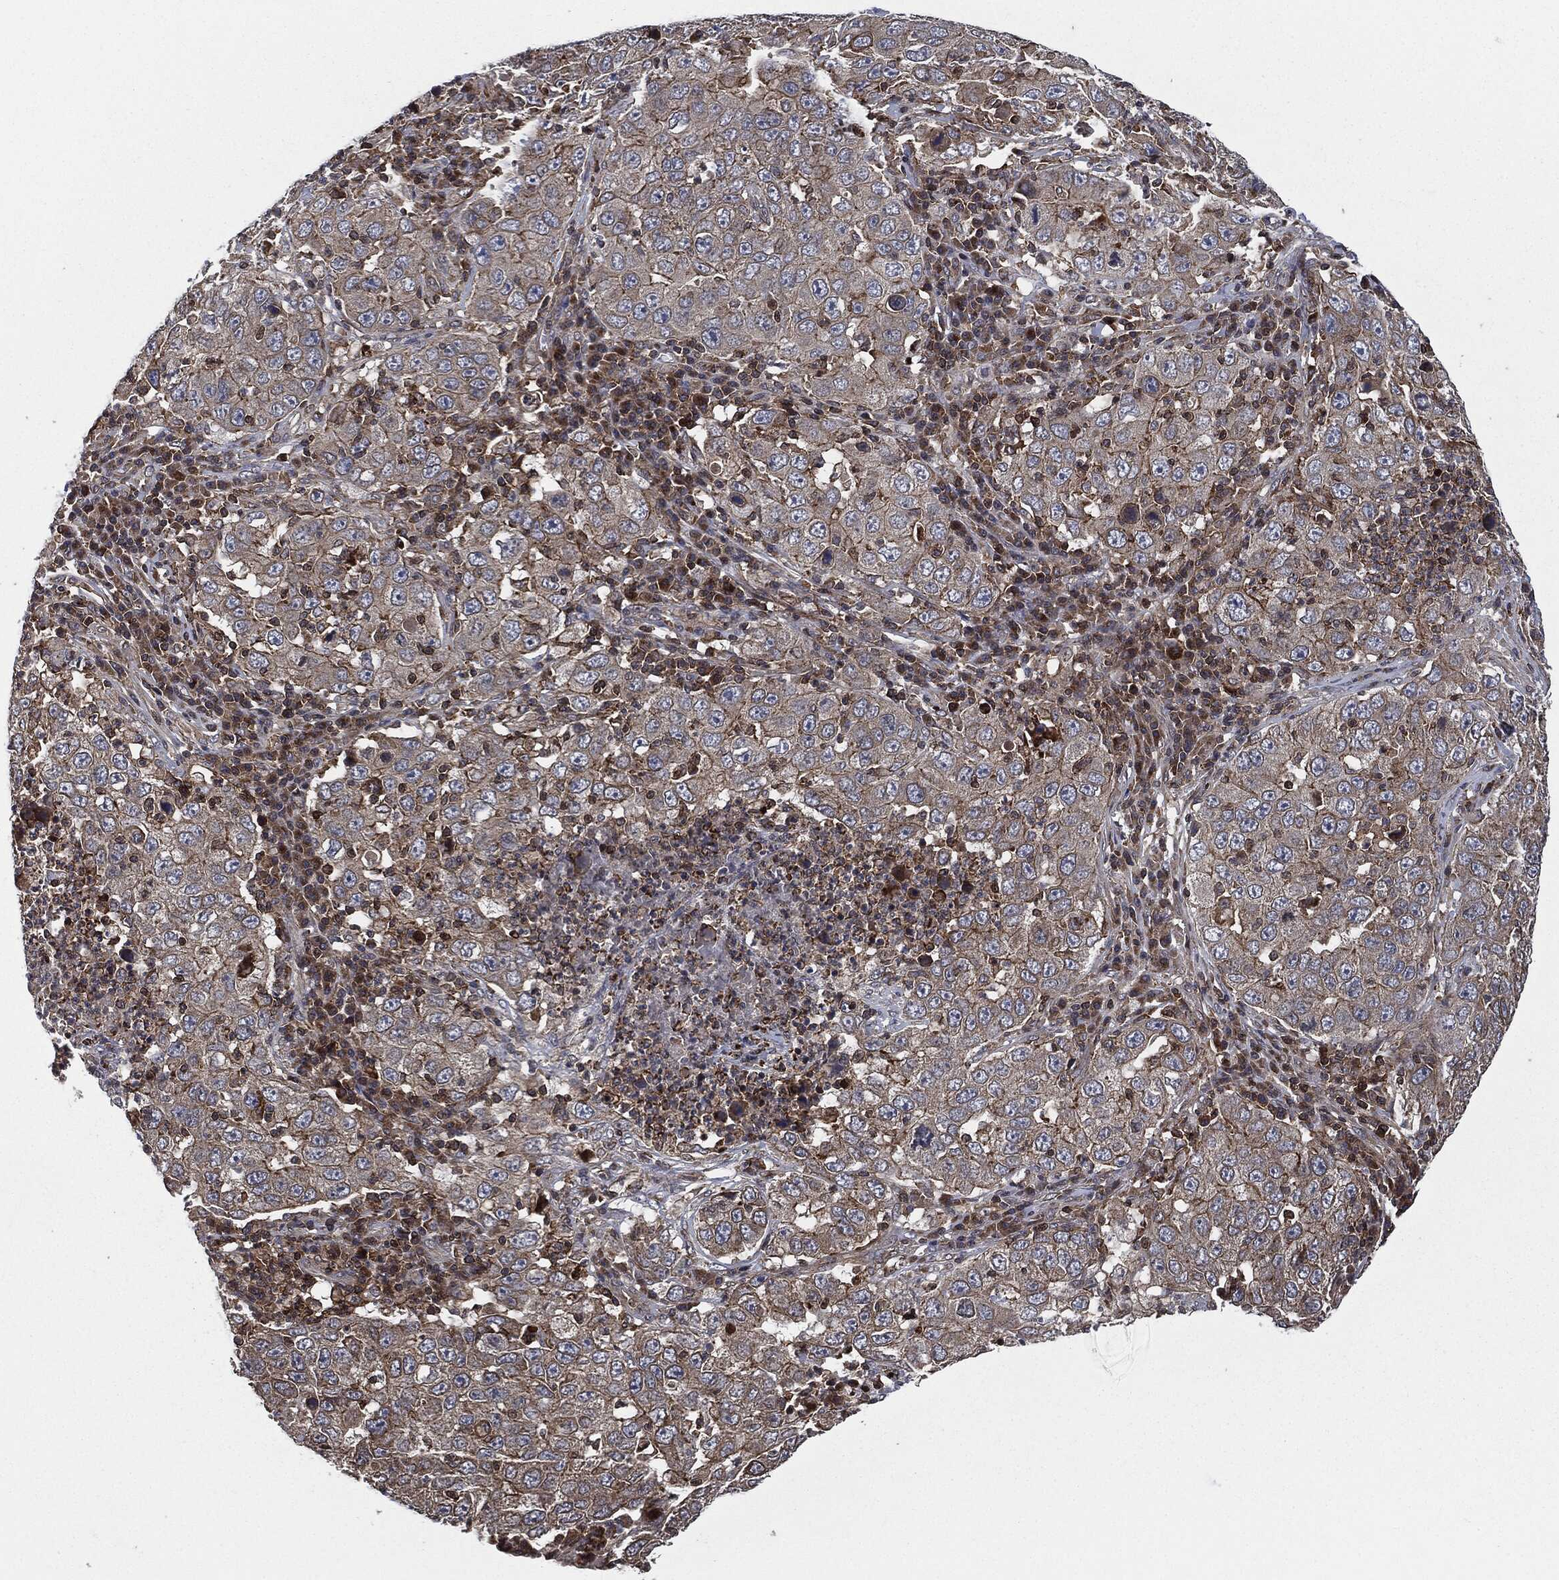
{"staining": {"intensity": "moderate", "quantity": "<25%", "location": "cytoplasmic/membranous"}, "tissue": "lung cancer", "cell_type": "Tumor cells", "image_type": "cancer", "snomed": [{"axis": "morphology", "description": "Adenocarcinoma, NOS"}, {"axis": "topography", "description": "Lung"}], "caption": "Immunohistochemistry (DAB (3,3'-diaminobenzidine)) staining of human lung adenocarcinoma reveals moderate cytoplasmic/membranous protein staining in about <25% of tumor cells.", "gene": "UBR1", "patient": {"sex": "male", "age": 73}}